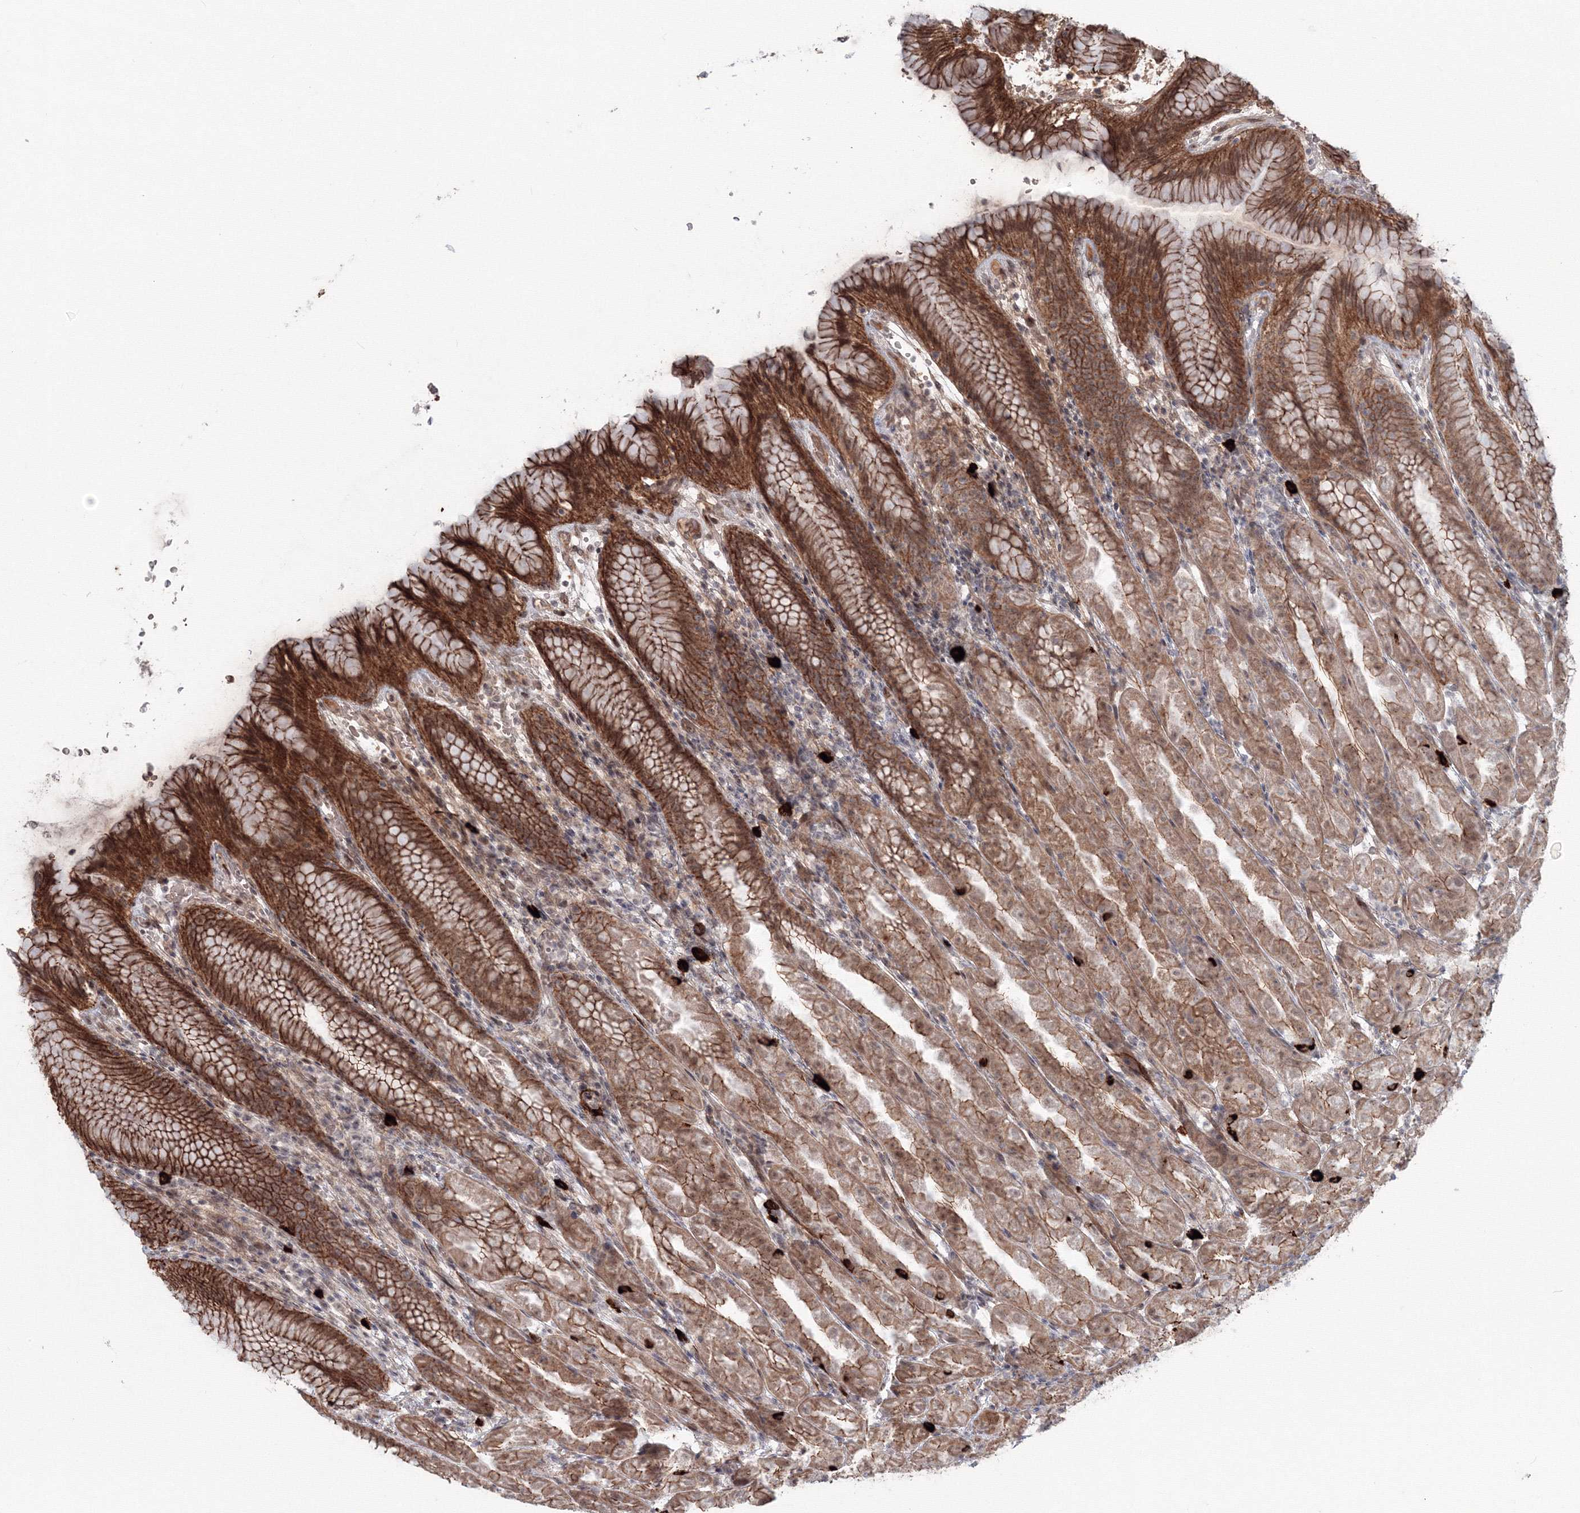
{"staining": {"intensity": "strong", "quantity": ">75%", "location": "cytoplasmic/membranous,nuclear"}, "tissue": "stomach", "cell_type": "Glandular cells", "image_type": "normal", "snomed": [{"axis": "morphology", "description": "Normal tissue, NOS"}, {"axis": "topography", "description": "Stomach"}], "caption": "Immunohistochemical staining of normal human stomach reveals strong cytoplasmic/membranous,nuclear protein staining in about >75% of glandular cells.", "gene": "SH3PXD2A", "patient": {"sex": "female", "age": 79}}